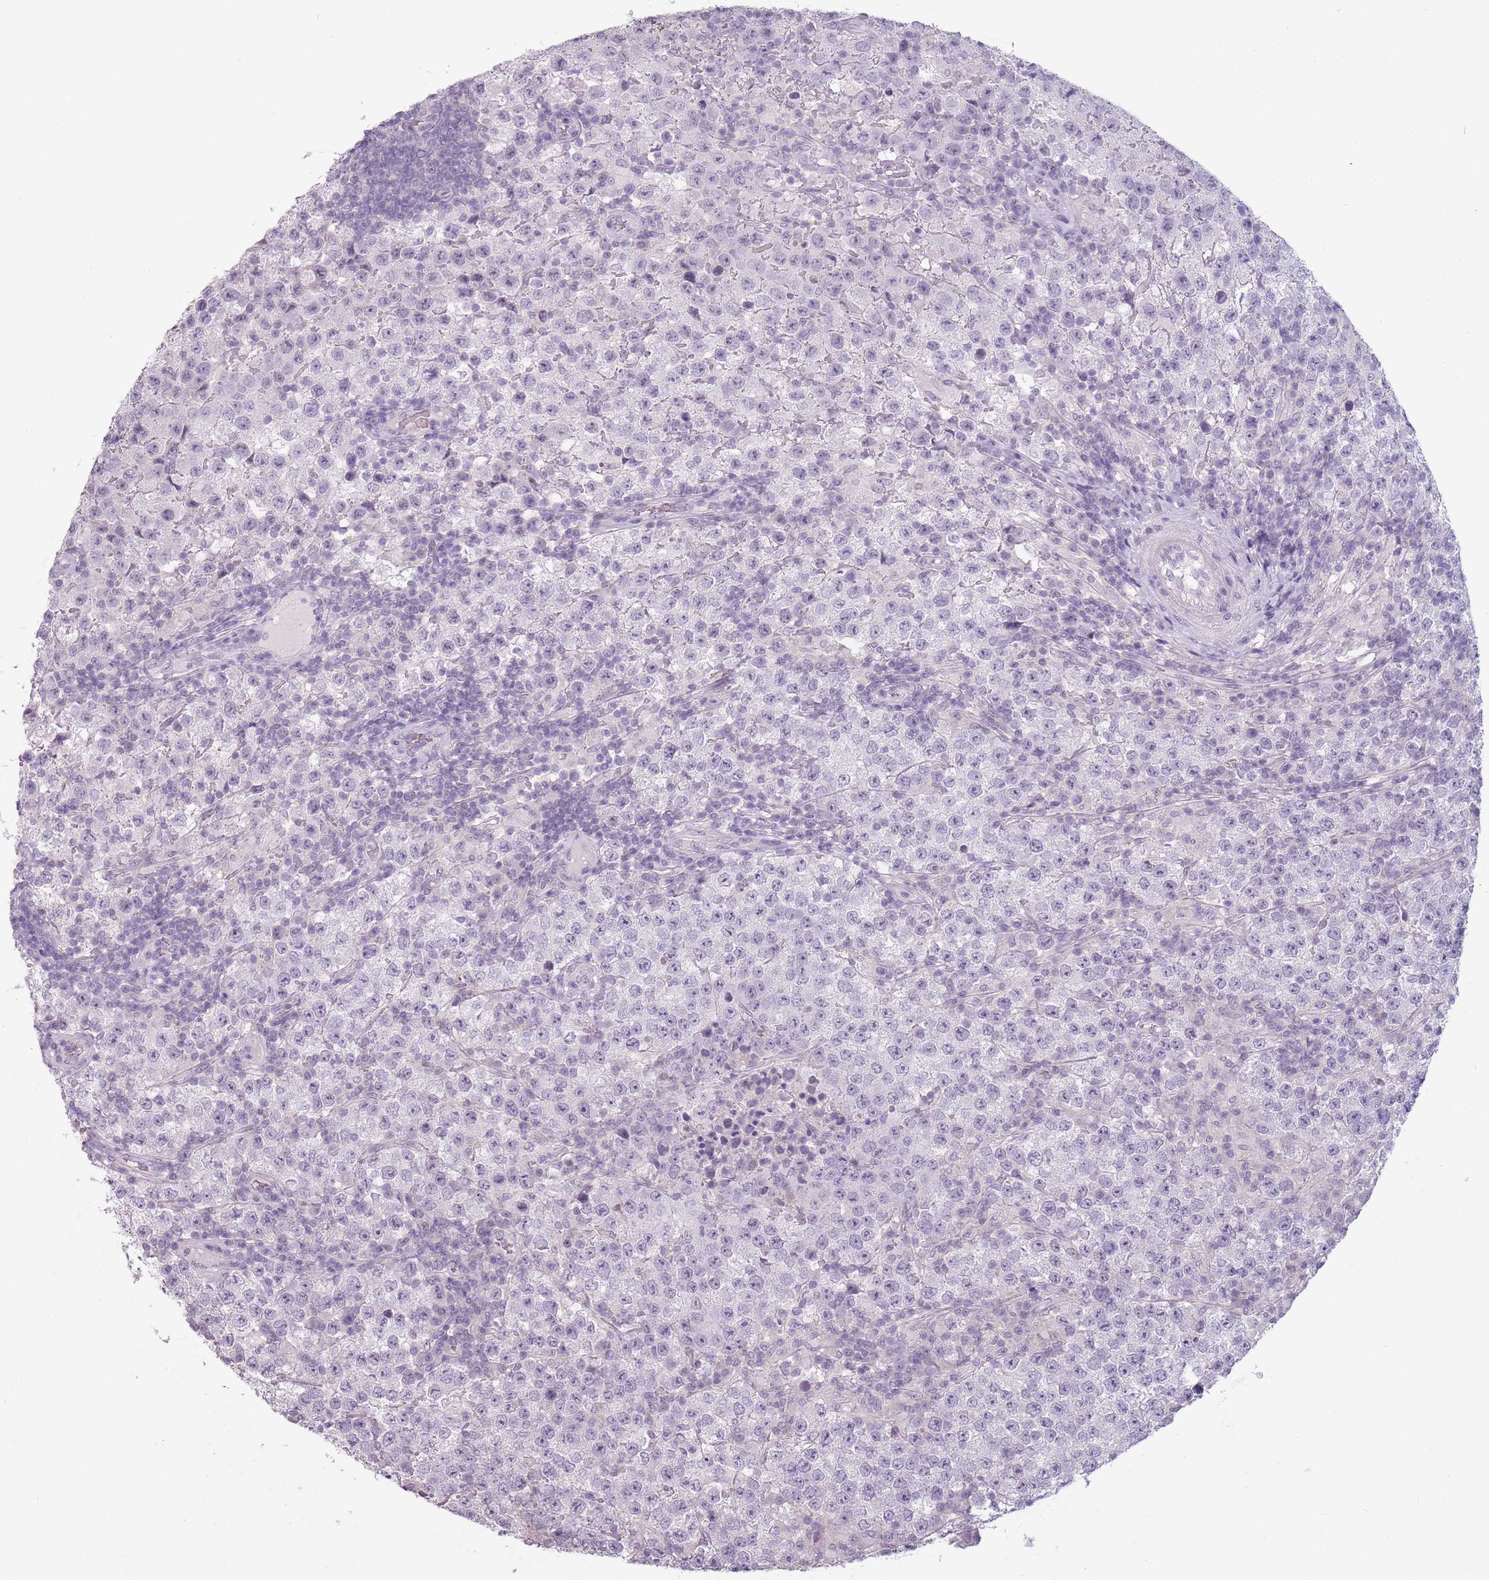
{"staining": {"intensity": "negative", "quantity": "none", "location": "none"}, "tissue": "testis cancer", "cell_type": "Tumor cells", "image_type": "cancer", "snomed": [{"axis": "morphology", "description": "Seminoma, NOS"}, {"axis": "morphology", "description": "Carcinoma, Embryonal, NOS"}, {"axis": "topography", "description": "Testis"}], "caption": "Immunohistochemistry (IHC) micrograph of seminoma (testis) stained for a protein (brown), which displays no positivity in tumor cells. (Immunohistochemistry, brightfield microscopy, high magnification).", "gene": "PIEZO1", "patient": {"sex": "male", "age": 41}}